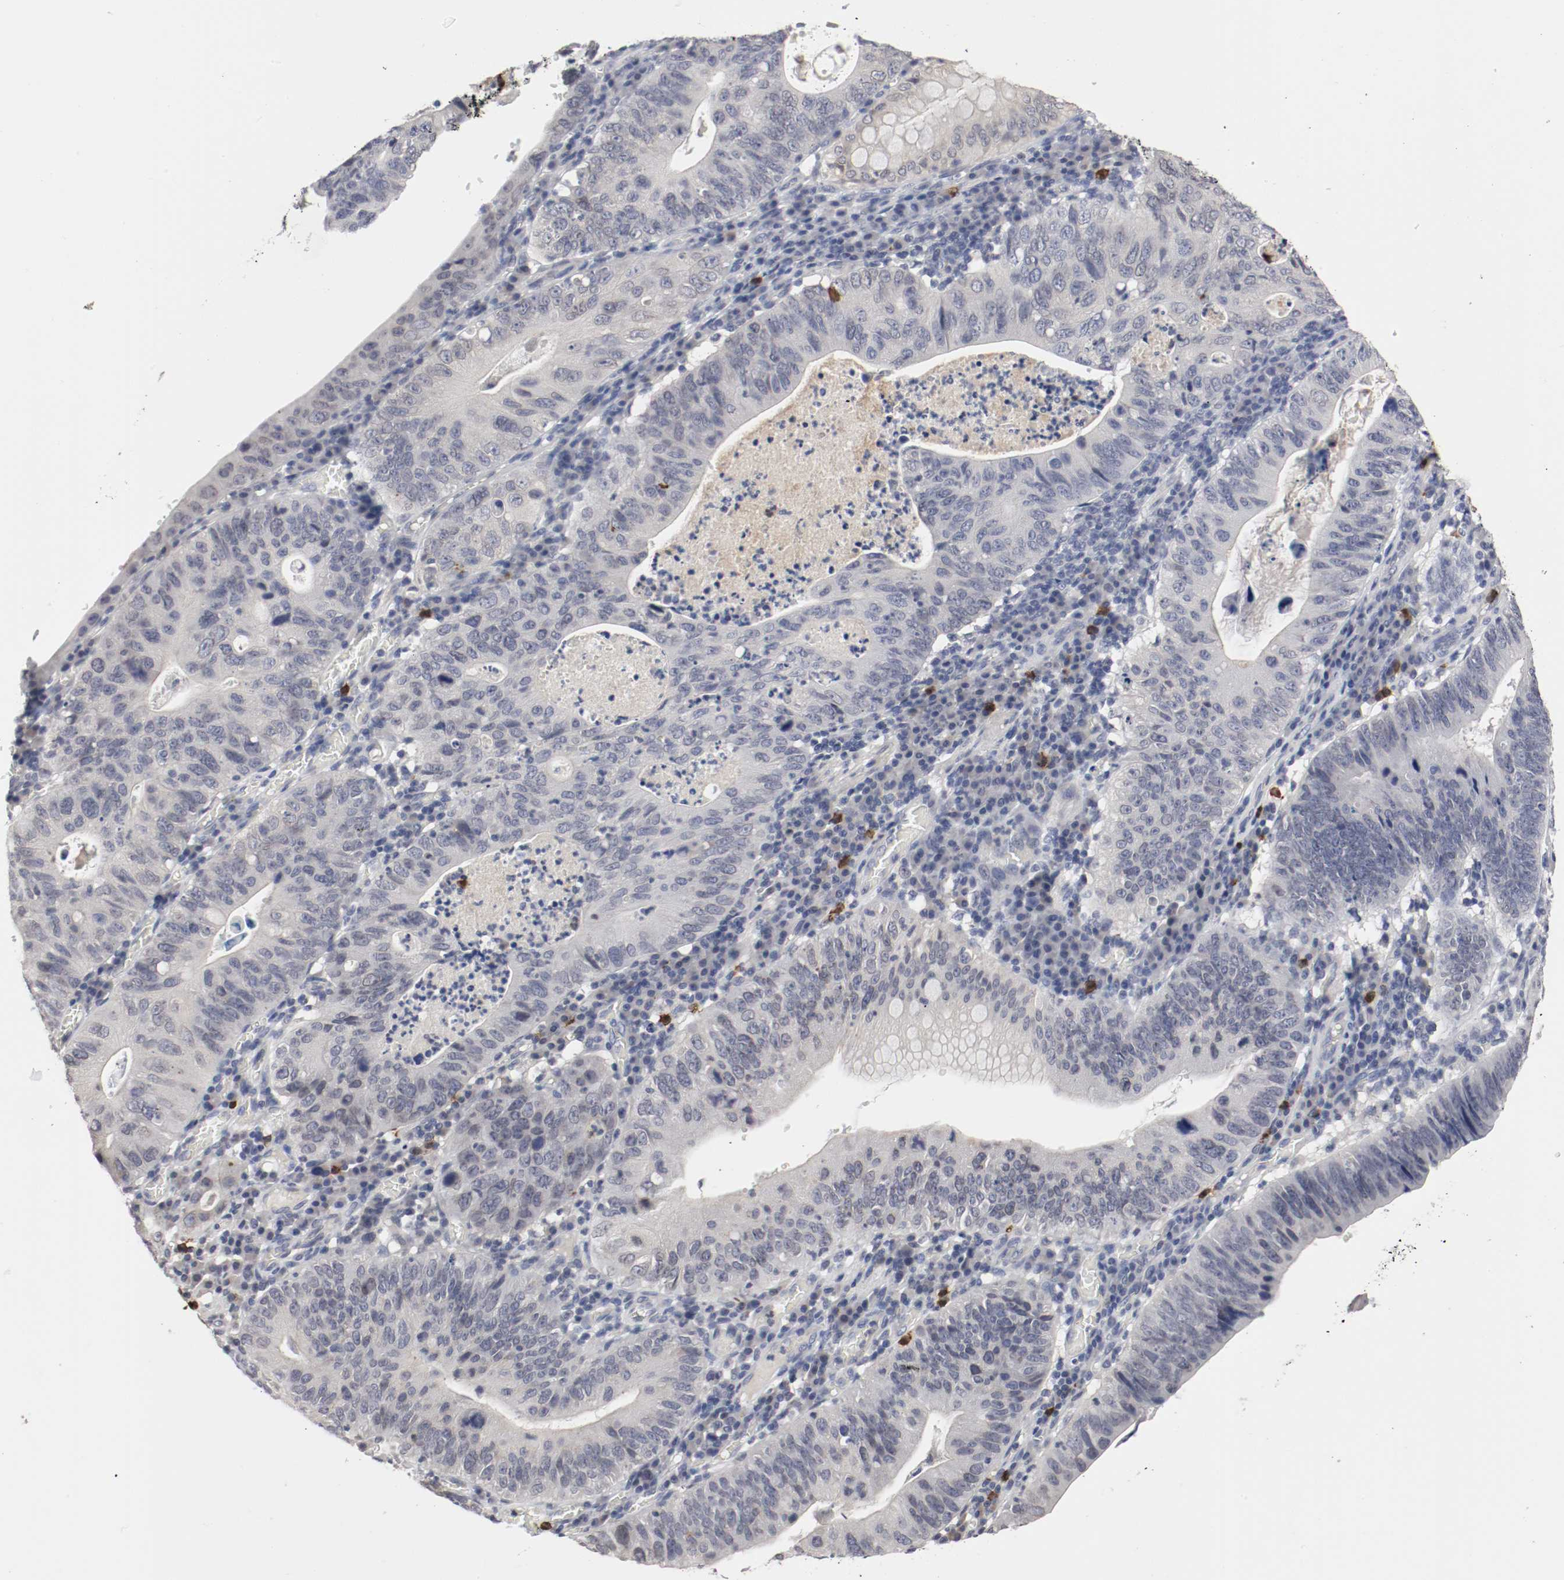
{"staining": {"intensity": "negative", "quantity": "none", "location": "none"}, "tissue": "stomach cancer", "cell_type": "Tumor cells", "image_type": "cancer", "snomed": [{"axis": "morphology", "description": "Adenocarcinoma, NOS"}, {"axis": "topography", "description": "Stomach"}], "caption": "Immunohistochemistry histopathology image of stomach cancer (adenocarcinoma) stained for a protein (brown), which shows no positivity in tumor cells. (Immunohistochemistry, brightfield microscopy, high magnification).", "gene": "CEBPE", "patient": {"sex": "male", "age": 59}}